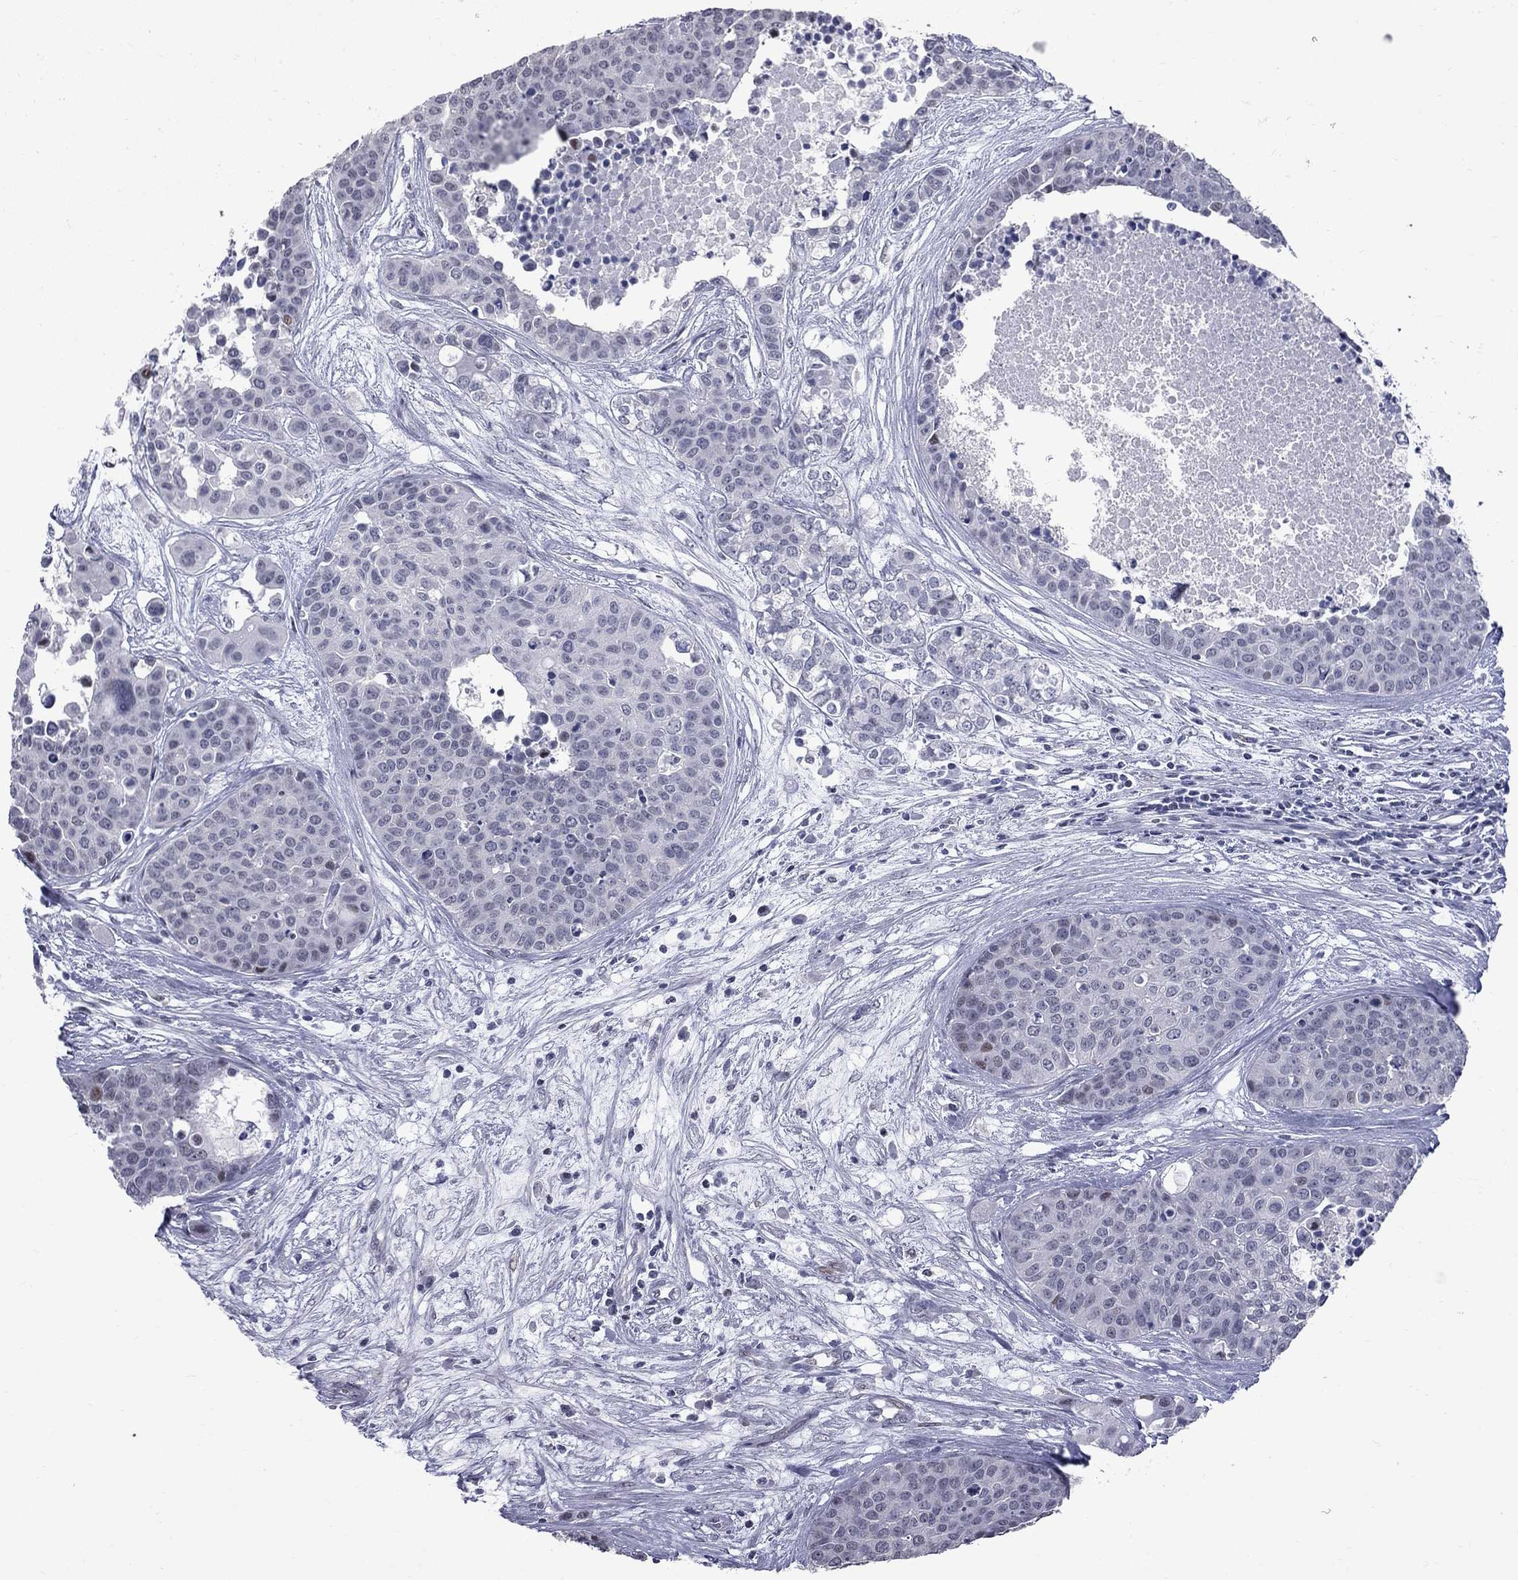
{"staining": {"intensity": "moderate", "quantity": "<25%", "location": "nuclear"}, "tissue": "carcinoid", "cell_type": "Tumor cells", "image_type": "cancer", "snomed": [{"axis": "morphology", "description": "Carcinoid, malignant, NOS"}, {"axis": "topography", "description": "Colon"}], "caption": "Carcinoid was stained to show a protein in brown. There is low levels of moderate nuclear staining in approximately <25% of tumor cells. (brown staining indicates protein expression, while blue staining denotes nuclei).", "gene": "ZNF154", "patient": {"sex": "male", "age": 81}}